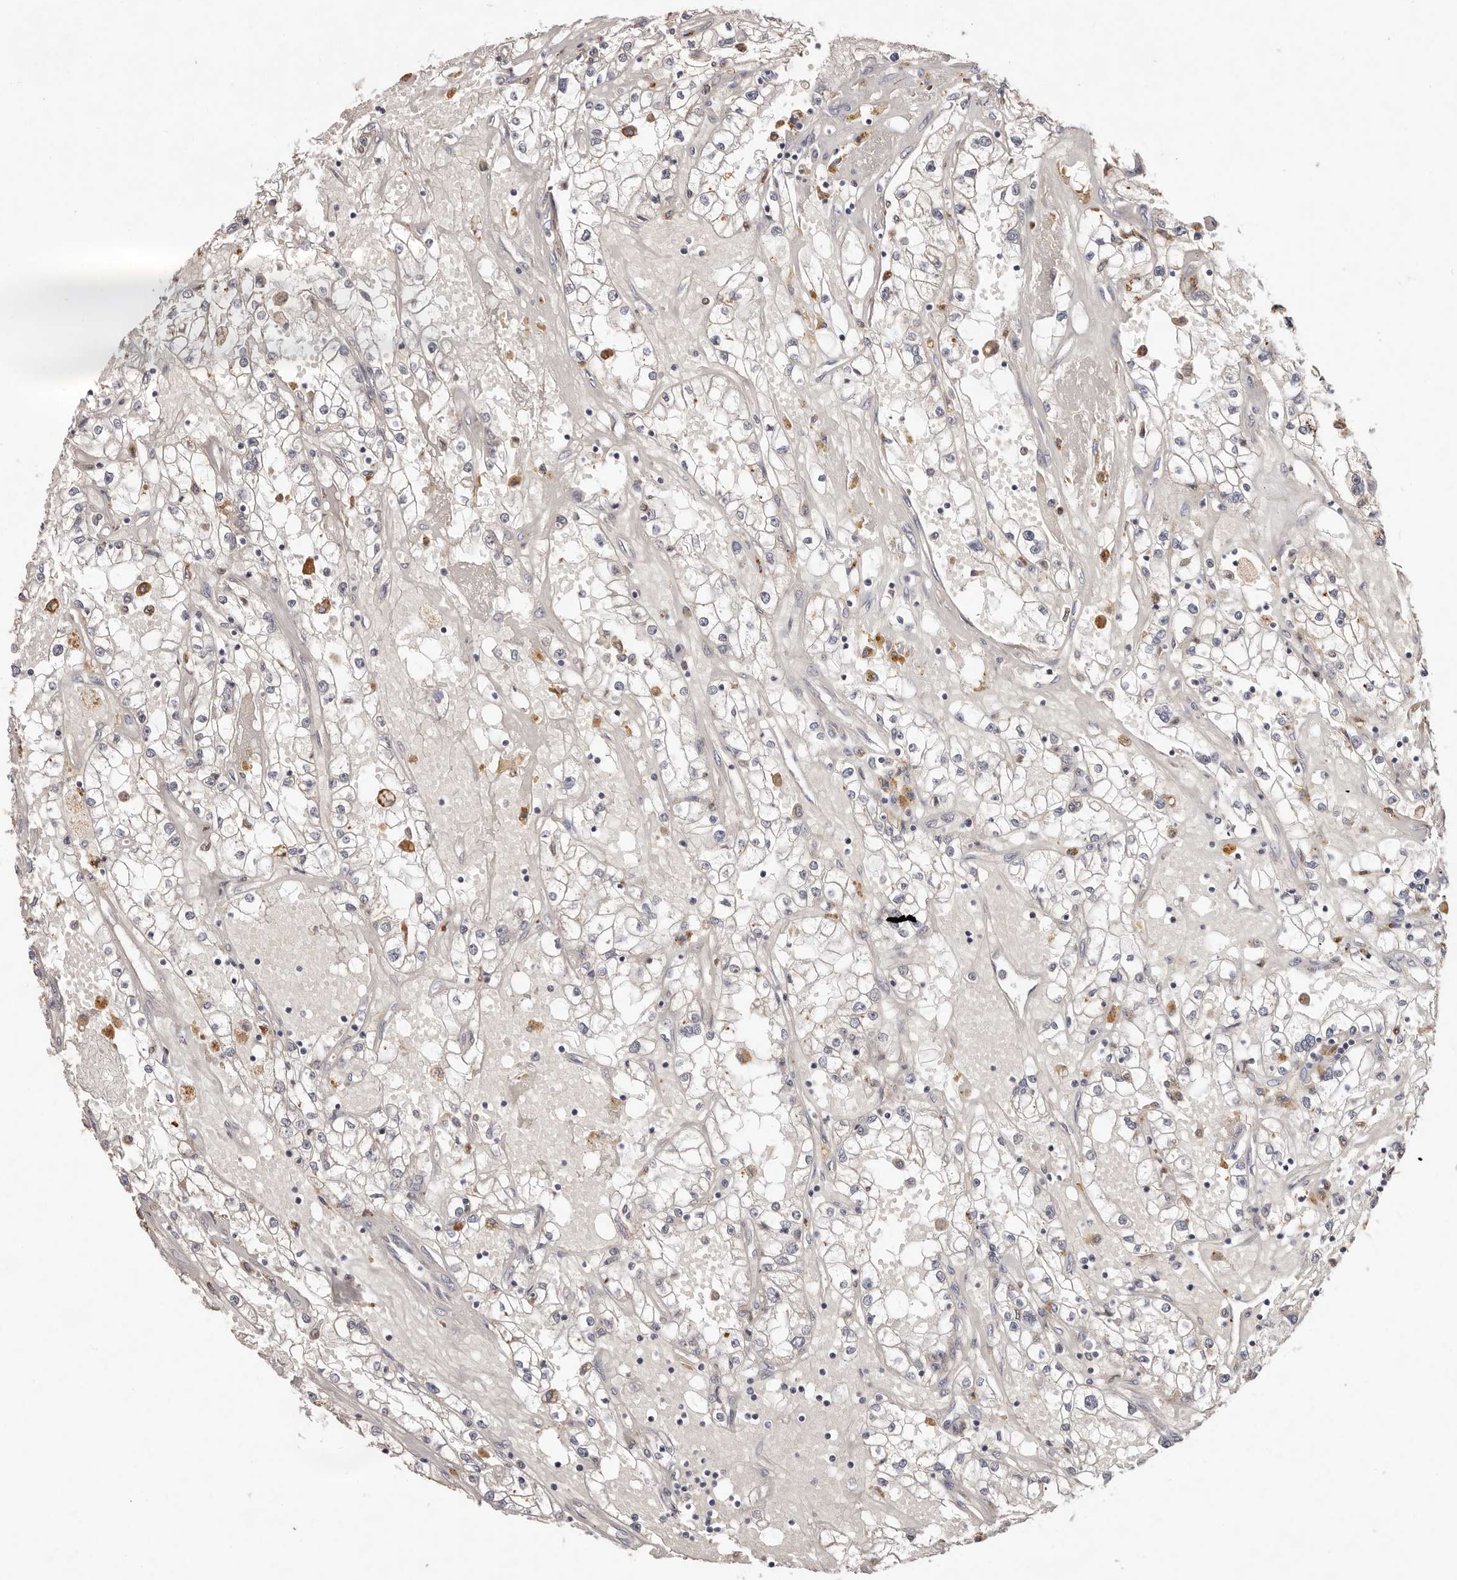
{"staining": {"intensity": "negative", "quantity": "none", "location": "none"}, "tissue": "renal cancer", "cell_type": "Tumor cells", "image_type": "cancer", "snomed": [{"axis": "morphology", "description": "Adenocarcinoma, NOS"}, {"axis": "topography", "description": "Kidney"}], "caption": "Image shows no protein positivity in tumor cells of renal adenocarcinoma tissue.", "gene": "THBS3", "patient": {"sex": "male", "age": 56}}